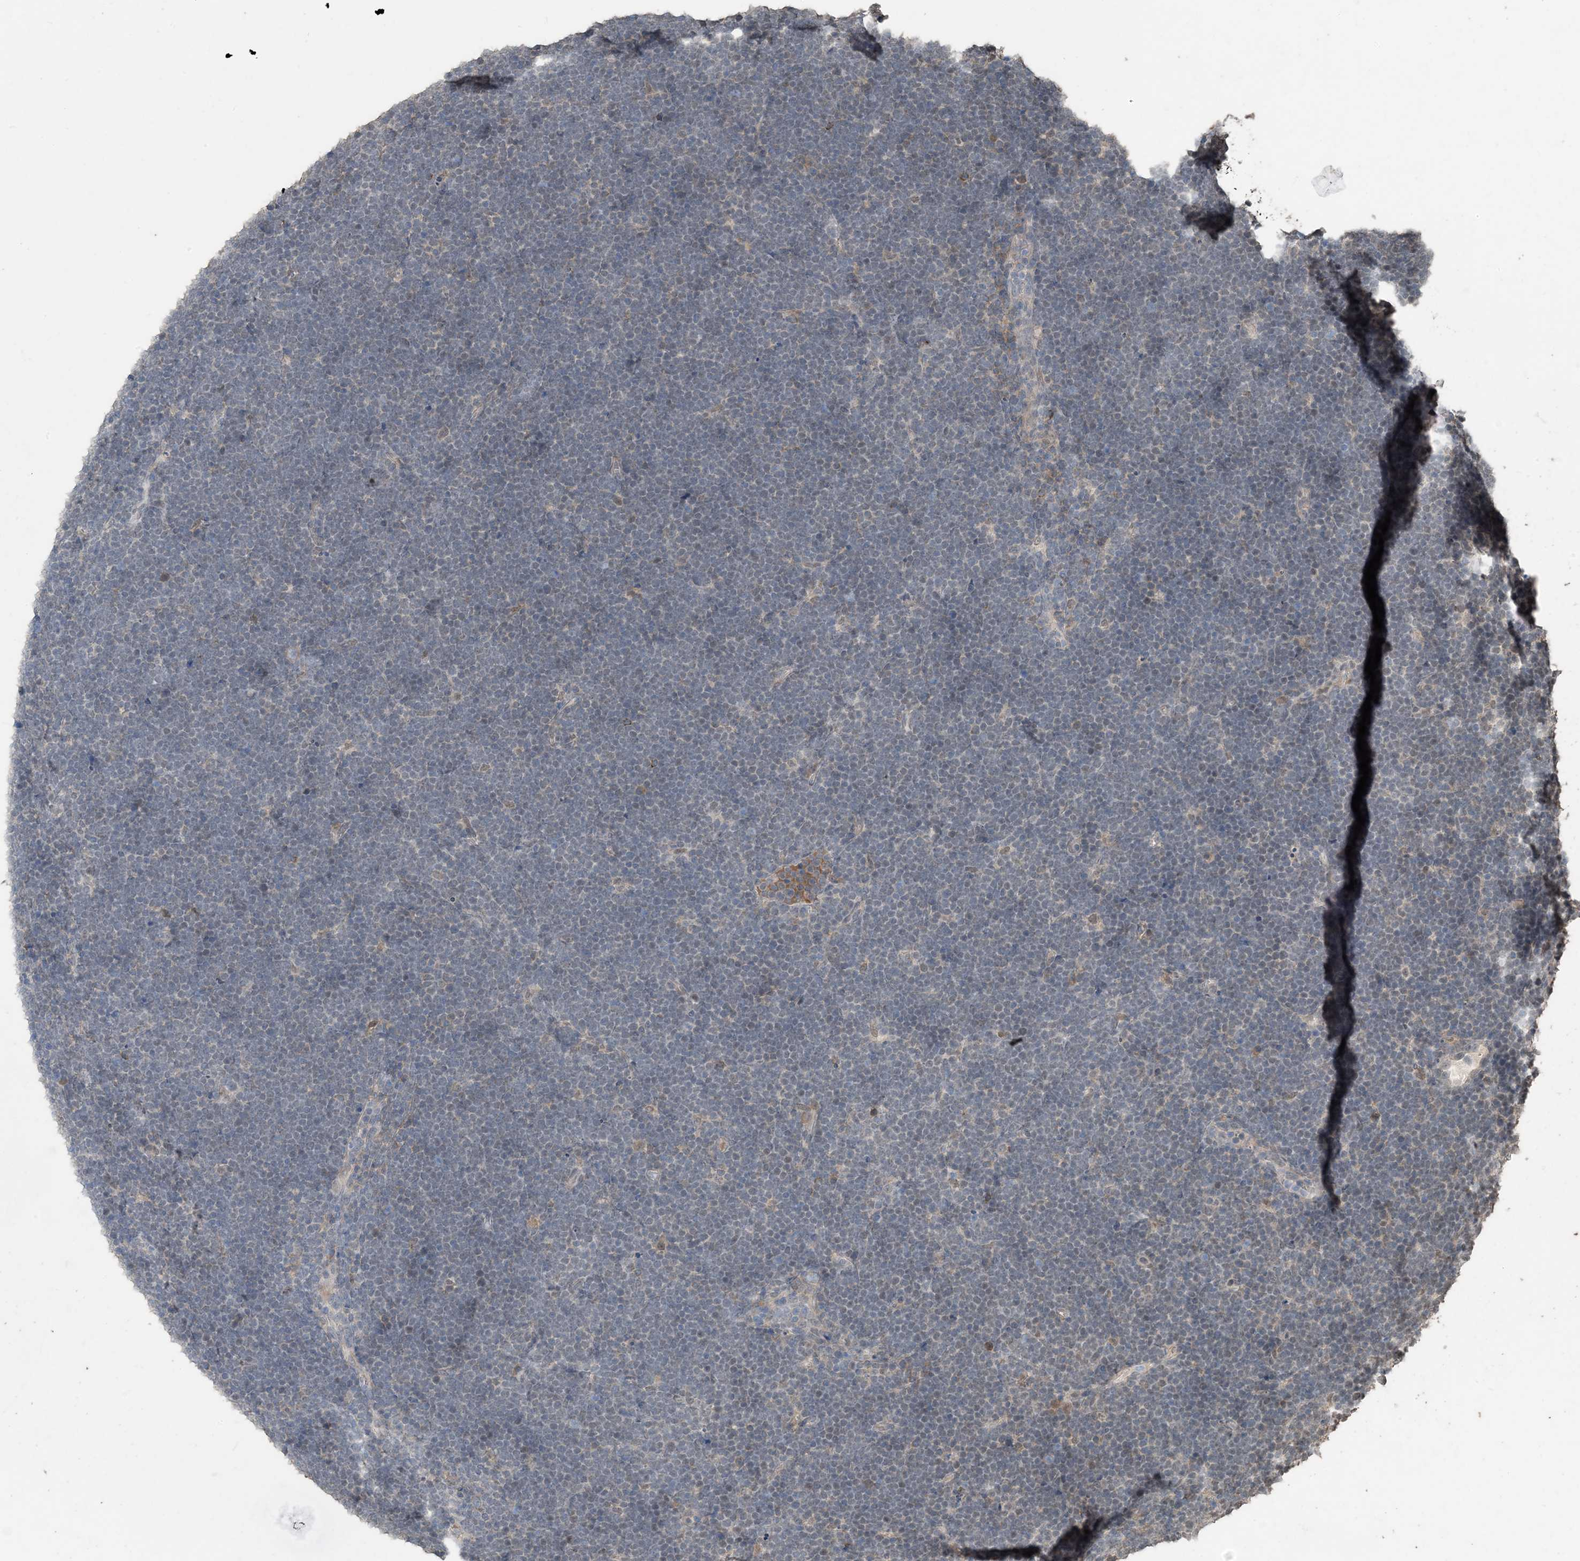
{"staining": {"intensity": "negative", "quantity": "none", "location": "none"}, "tissue": "lymphoma", "cell_type": "Tumor cells", "image_type": "cancer", "snomed": [{"axis": "morphology", "description": "Malignant lymphoma, non-Hodgkin's type, High grade"}, {"axis": "topography", "description": "Lymph node"}], "caption": "The micrograph demonstrates no staining of tumor cells in high-grade malignant lymphoma, non-Hodgkin's type. (DAB (3,3'-diaminobenzidine) immunohistochemistry visualized using brightfield microscopy, high magnification).", "gene": "ZC3H12A", "patient": {"sex": "male", "age": 13}}